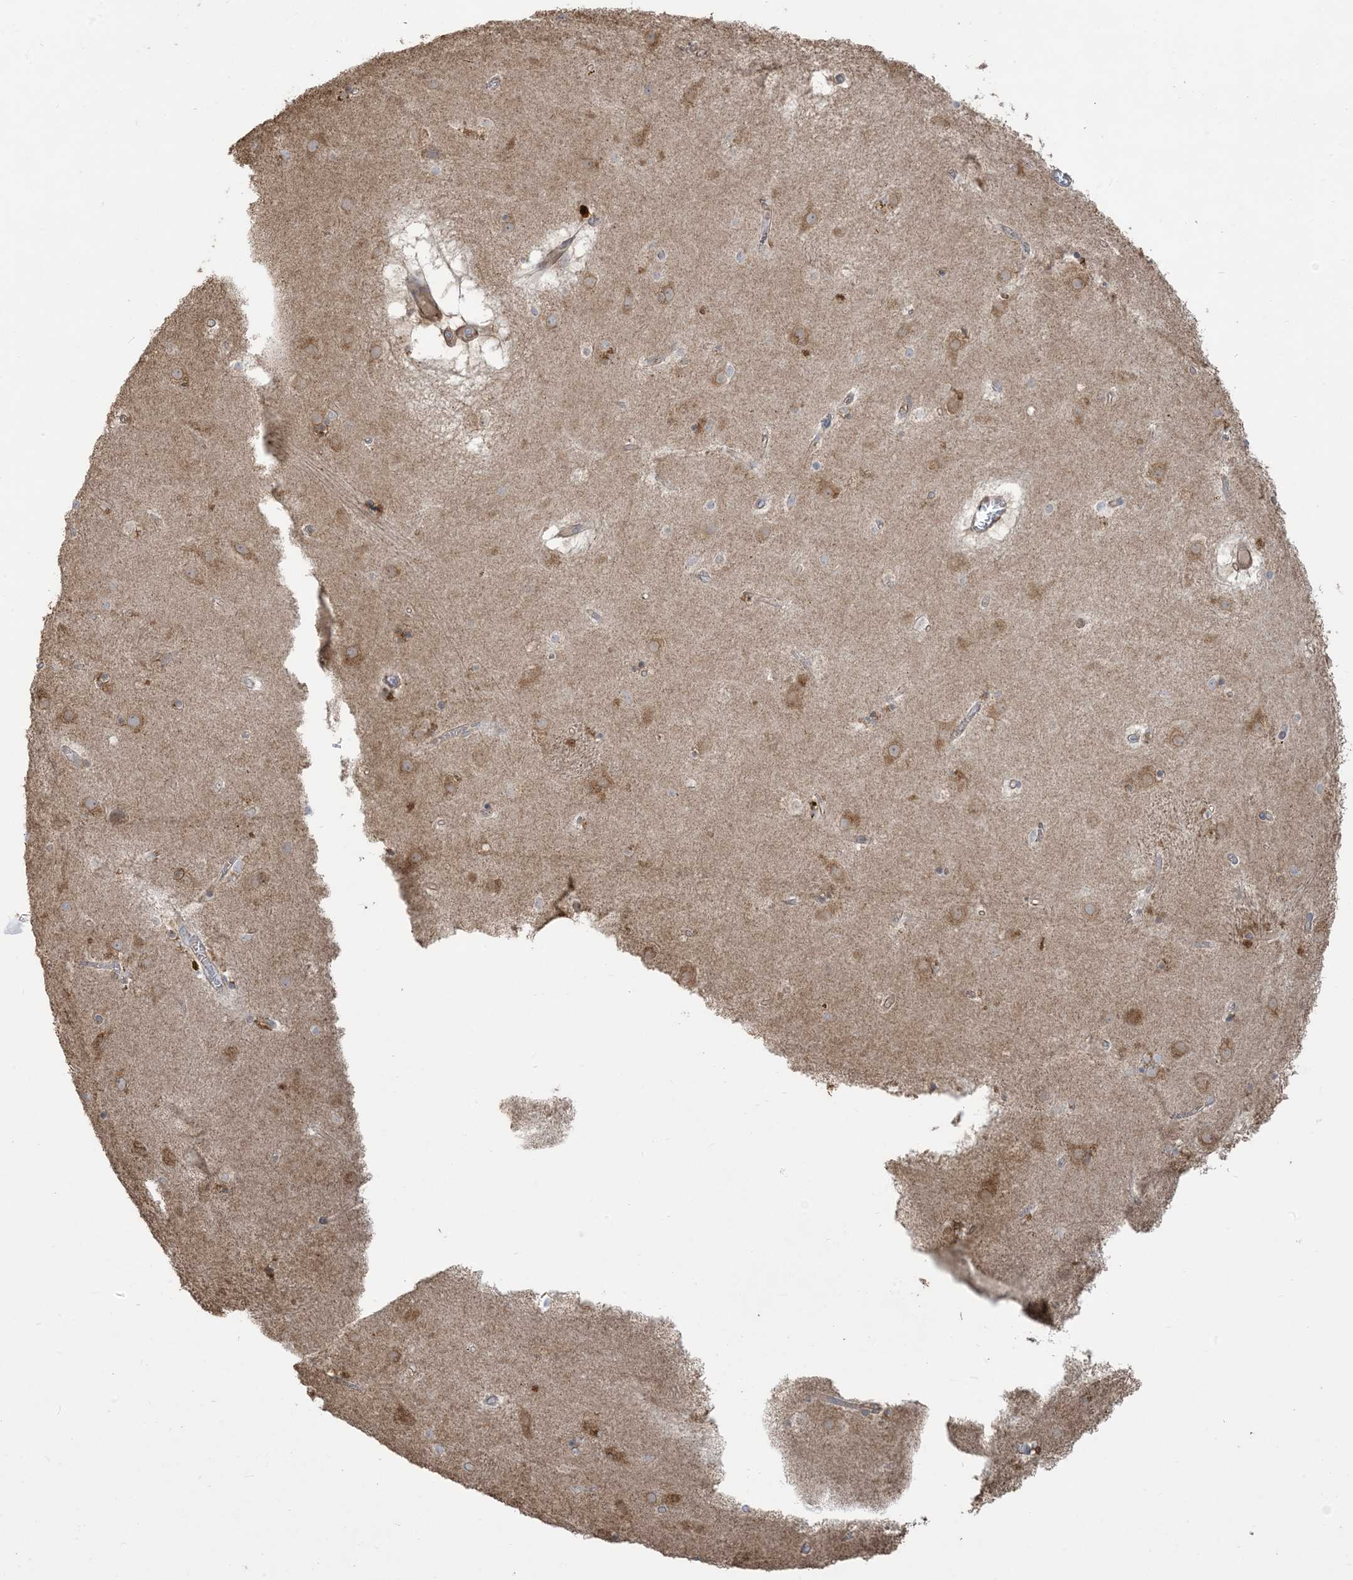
{"staining": {"intensity": "moderate", "quantity": "<25%", "location": "cytoplasmic/membranous"}, "tissue": "caudate", "cell_type": "Glial cells", "image_type": "normal", "snomed": [{"axis": "morphology", "description": "Normal tissue, NOS"}, {"axis": "topography", "description": "Lateral ventricle wall"}], "caption": "The micrograph reveals immunohistochemical staining of benign caudate. There is moderate cytoplasmic/membranous positivity is appreciated in approximately <25% of glial cells. (IHC, brightfield microscopy, high magnification).", "gene": "KLHL18", "patient": {"sex": "male", "age": 70}}